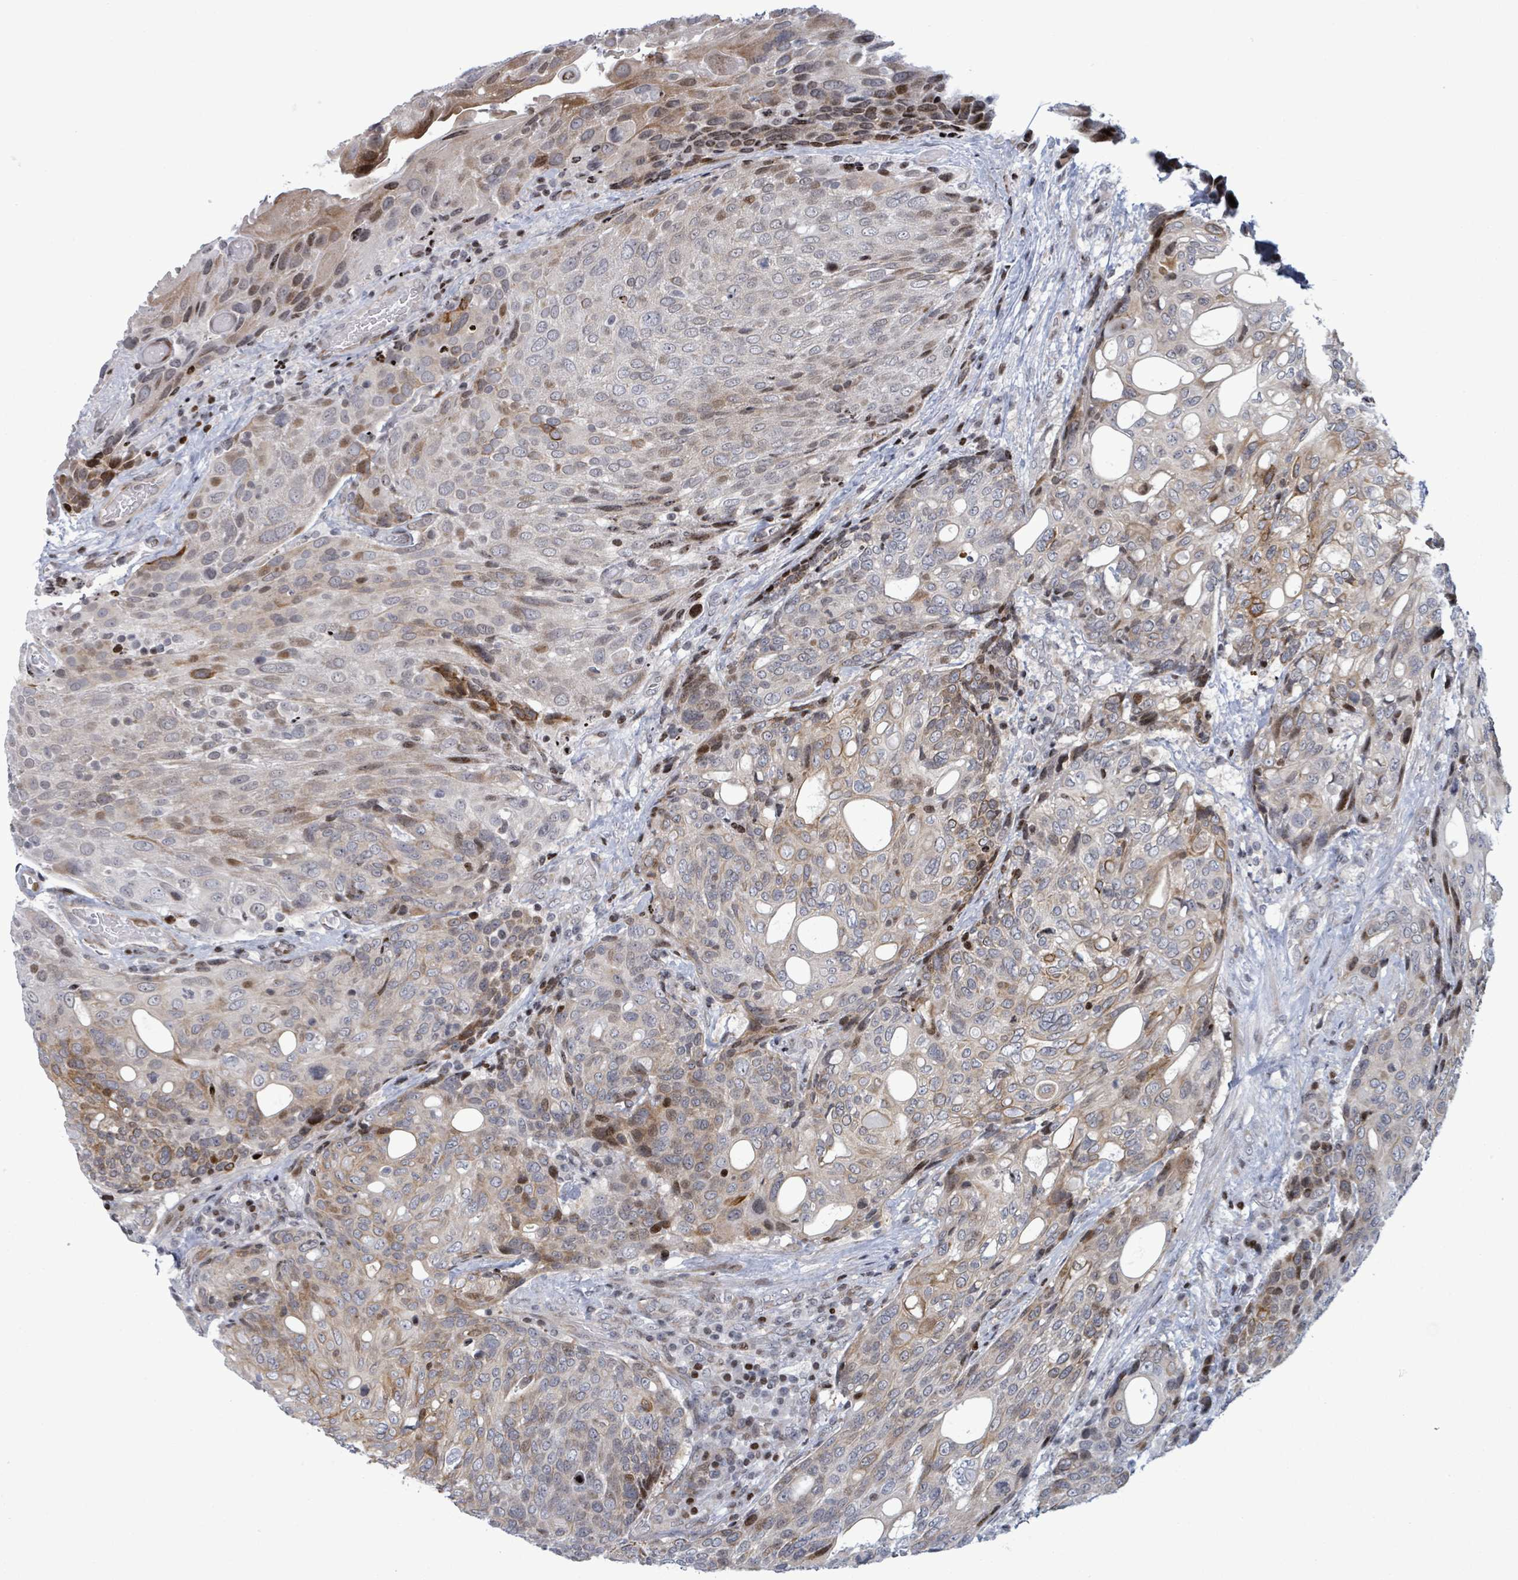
{"staining": {"intensity": "moderate", "quantity": "25%-75%", "location": "cytoplasmic/membranous"}, "tissue": "urothelial cancer", "cell_type": "Tumor cells", "image_type": "cancer", "snomed": [{"axis": "morphology", "description": "Urothelial carcinoma, High grade"}, {"axis": "topography", "description": "Urinary bladder"}], "caption": "Moderate cytoplasmic/membranous positivity is identified in about 25%-75% of tumor cells in urothelial cancer.", "gene": "FNDC4", "patient": {"sex": "female", "age": 70}}